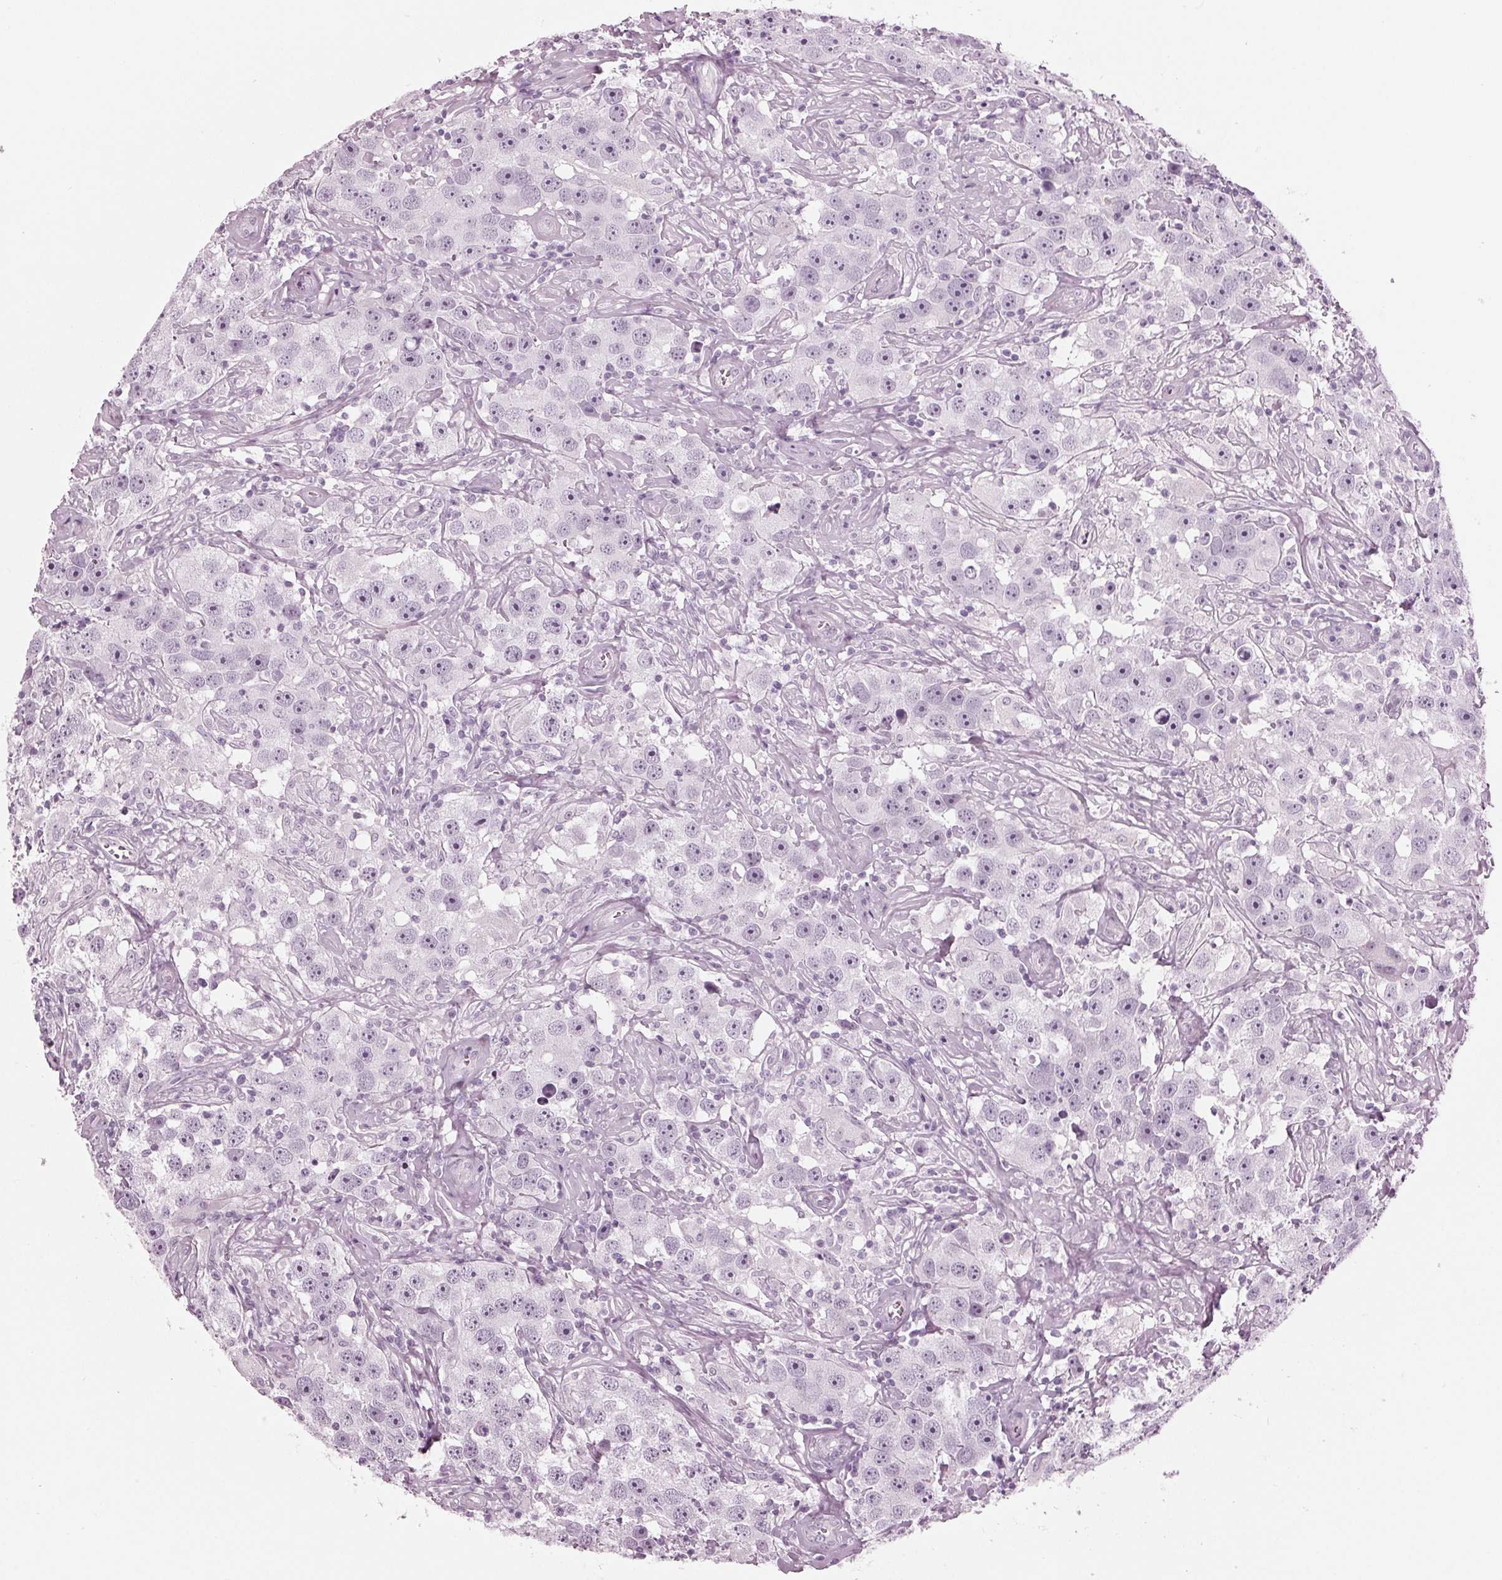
{"staining": {"intensity": "negative", "quantity": "none", "location": "none"}, "tissue": "testis cancer", "cell_type": "Tumor cells", "image_type": "cancer", "snomed": [{"axis": "morphology", "description": "Seminoma, NOS"}, {"axis": "topography", "description": "Testis"}], "caption": "High power microscopy photomicrograph of an immunohistochemistry micrograph of testis cancer (seminoma), revealing no significant staining in tumor cells.", "gene": "KRT28", "patient": {"sex": "male", "age": 49}}